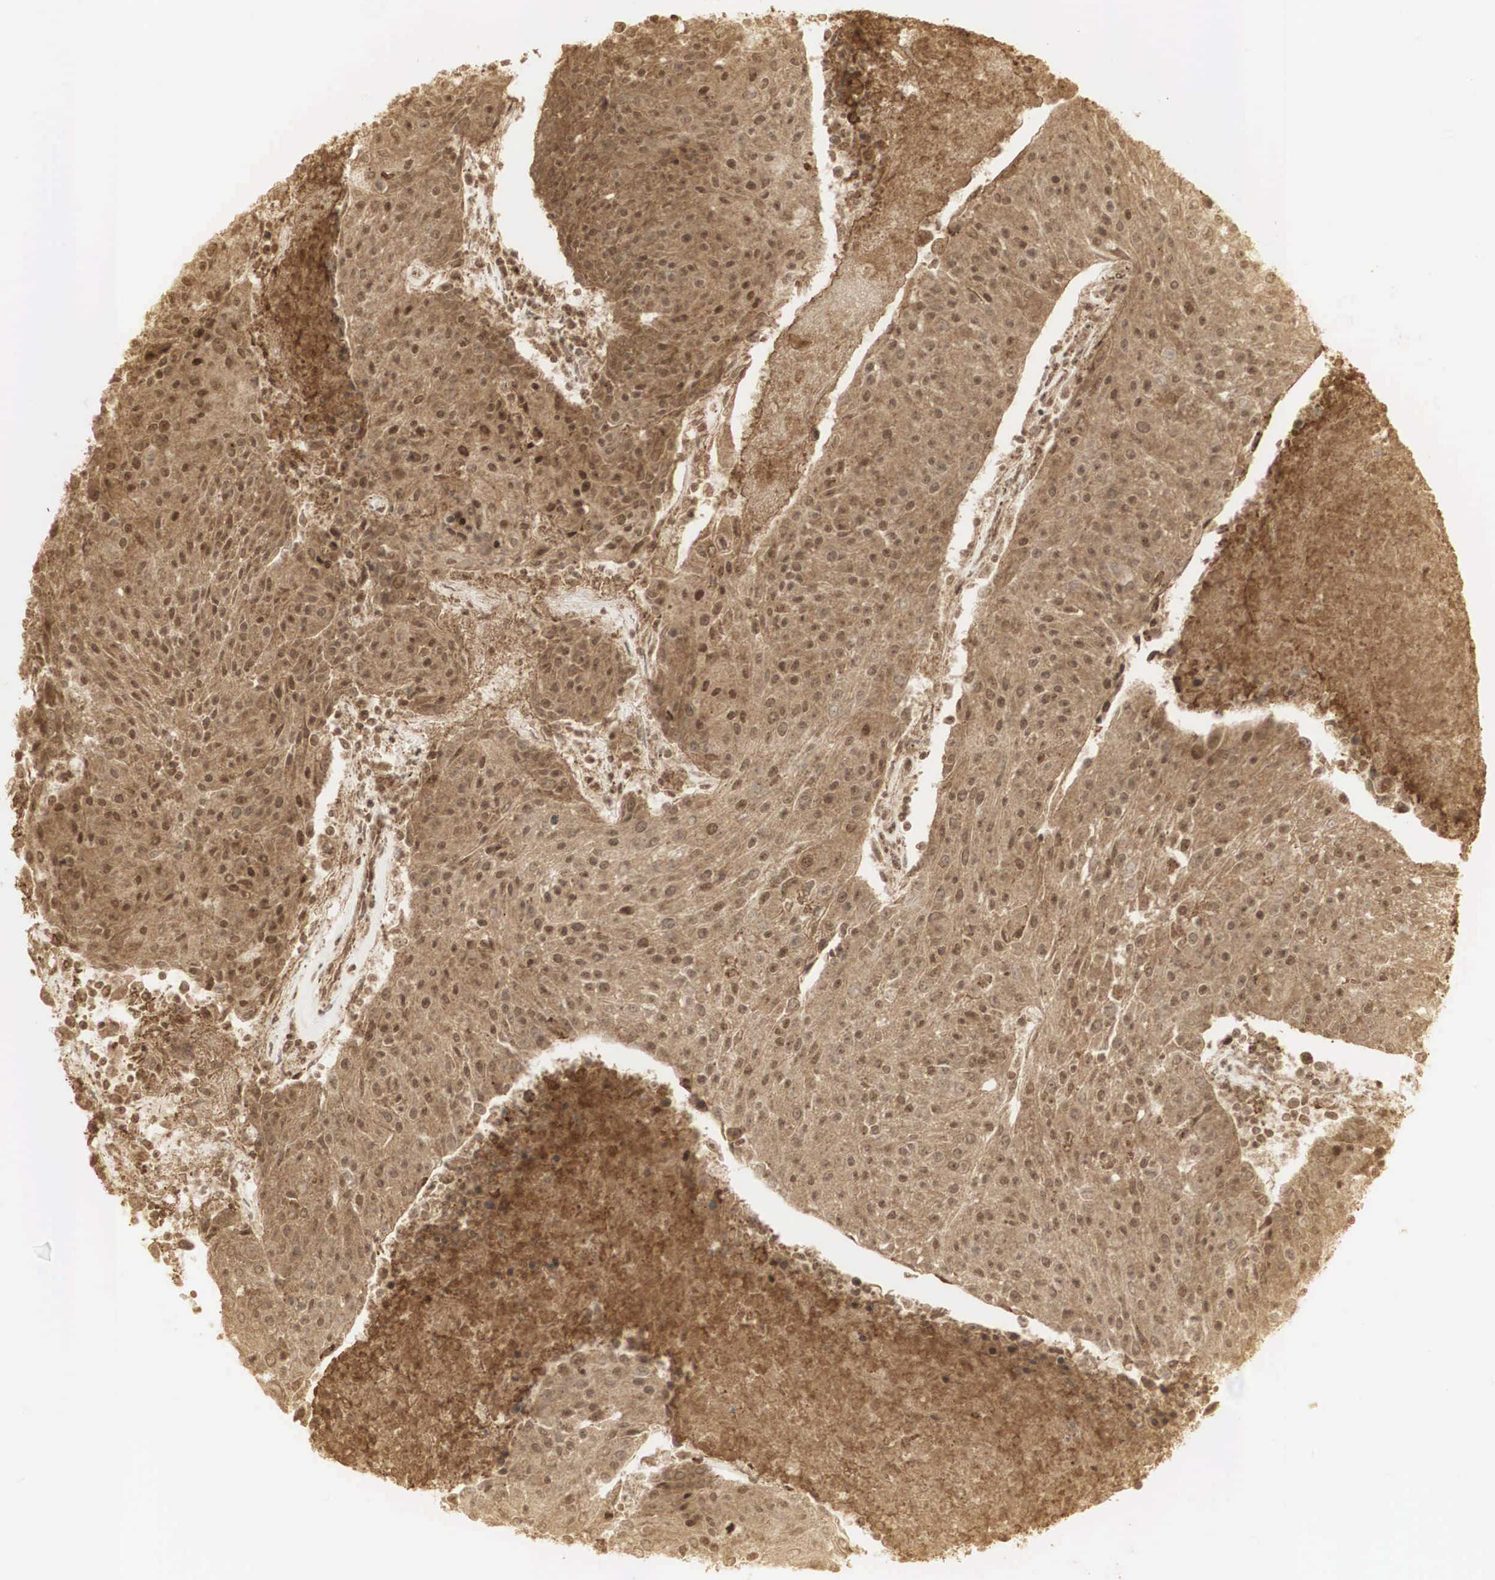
{"staining": {"intensity": "moderate", "quantity": ">75%", "location": "cytoplasmic/membranous,nuclear"}, "tissue": "urothelial cancer", "cell_type": "Tumor cells", "image_type": "cancer", "snomed": [{"axis": "morphology", "description": "Urothelial carcinoma, High grade"}, {"axis": "topography", "description": "Urinary bladder"}], "caption": "Moderate cytoplasmic/membranous and nuclear expression is identified in about >75% of tumor cells in urothelial carcinoma (high-grade).", "gene": "RNF113A", "patient": {"sex": "female", "age": 85}}